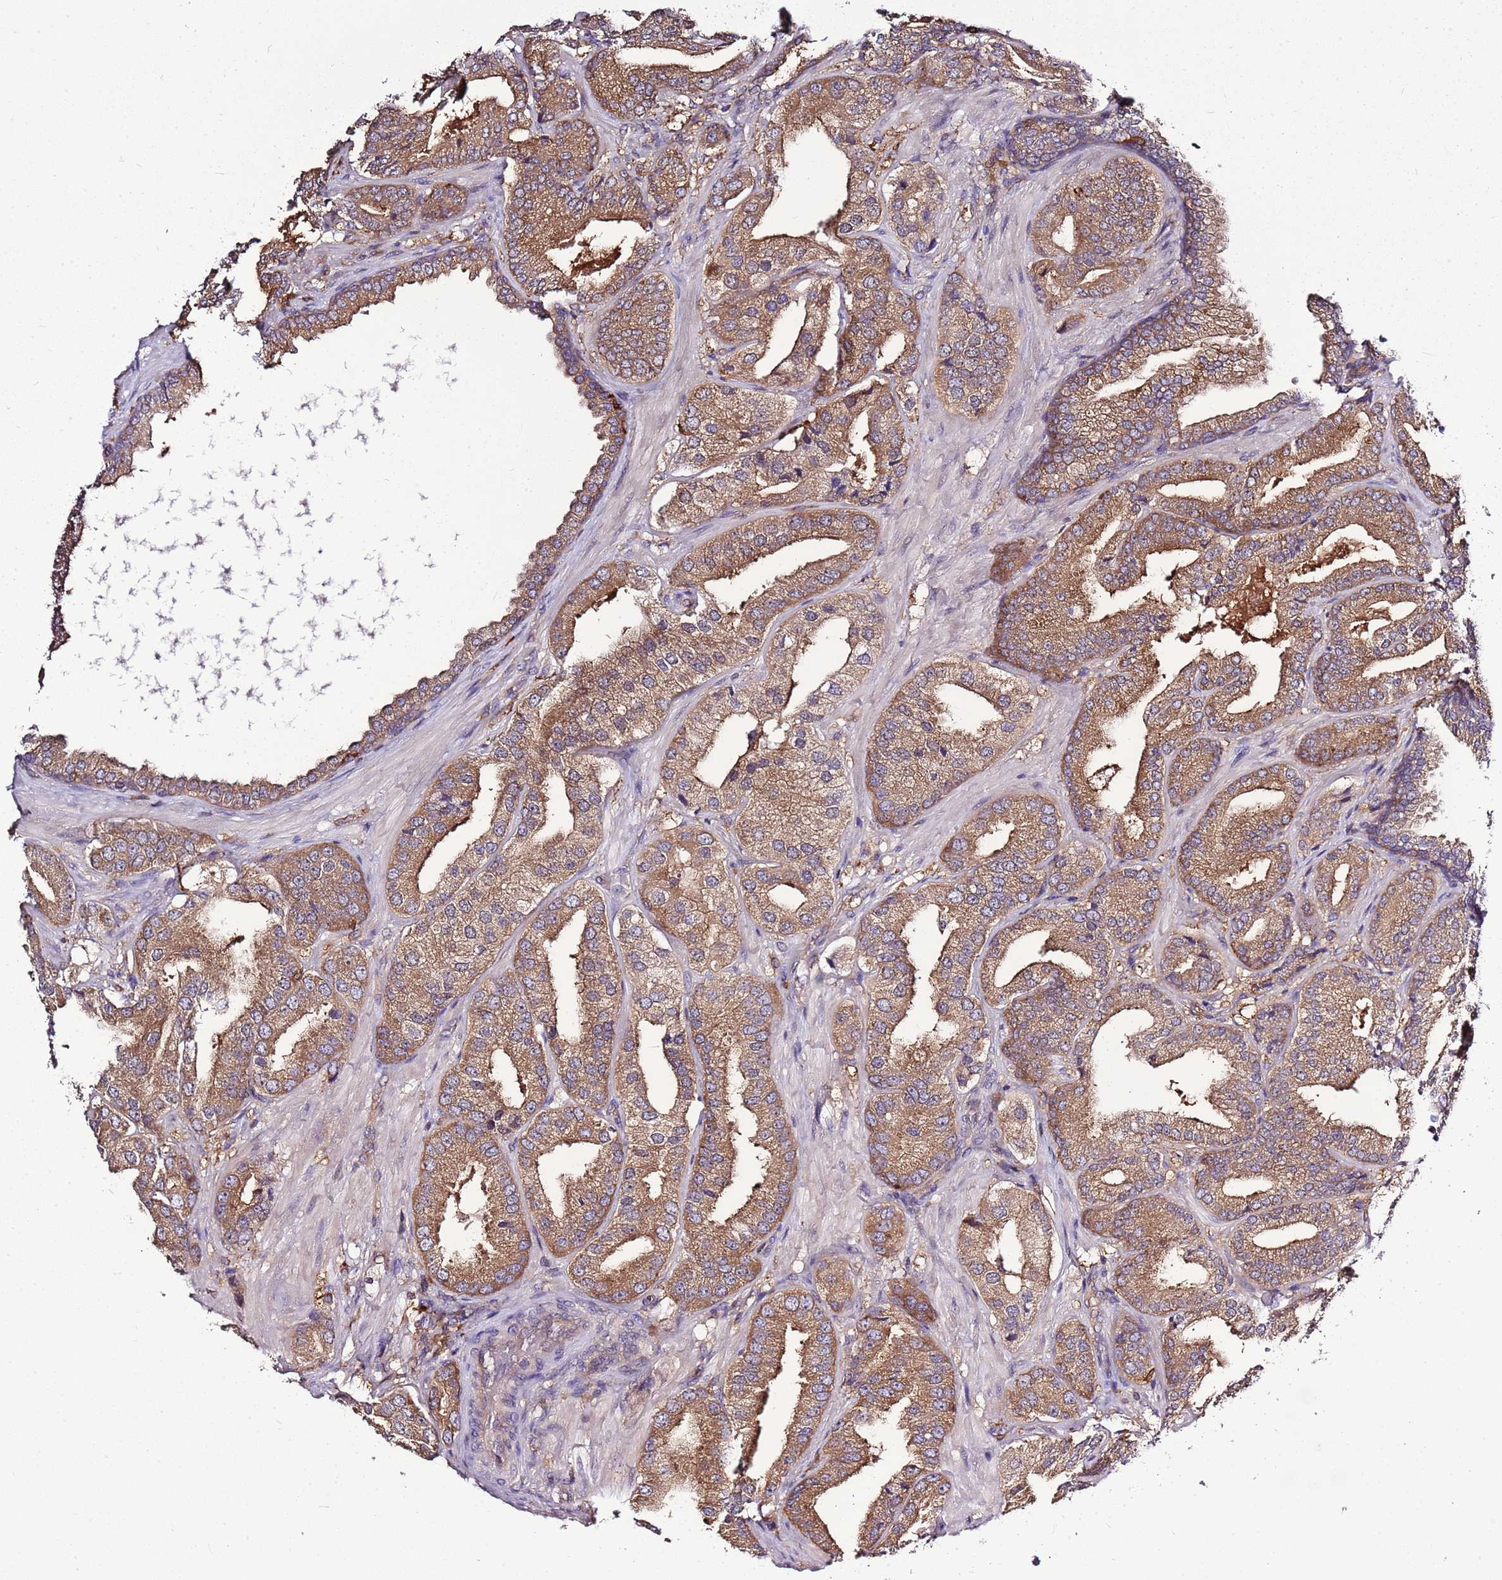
{"staining": {"intensity": "moderate", "quantity": ">75%", "location": "cytoplasmic/membranous"}, "tissue": "prostate cancer", "cell_type": "Tumor cells", "image_type": "cancer", "snomed": [{"axis": "morphology", "description": "Adenocarcinoma, High grade"}, {"axis": "topography", "description": "Prostate"}], "caption": "This is a photomicrograph of immunohistochemistry (IHC) staining of prostate adenocarcinoma (high-grade), which shows moderate expression in the cytoplasmic/membranous of tumor cells.", "gene": "ATXN2L", "patient": {"sex": "male", "age": 63}}